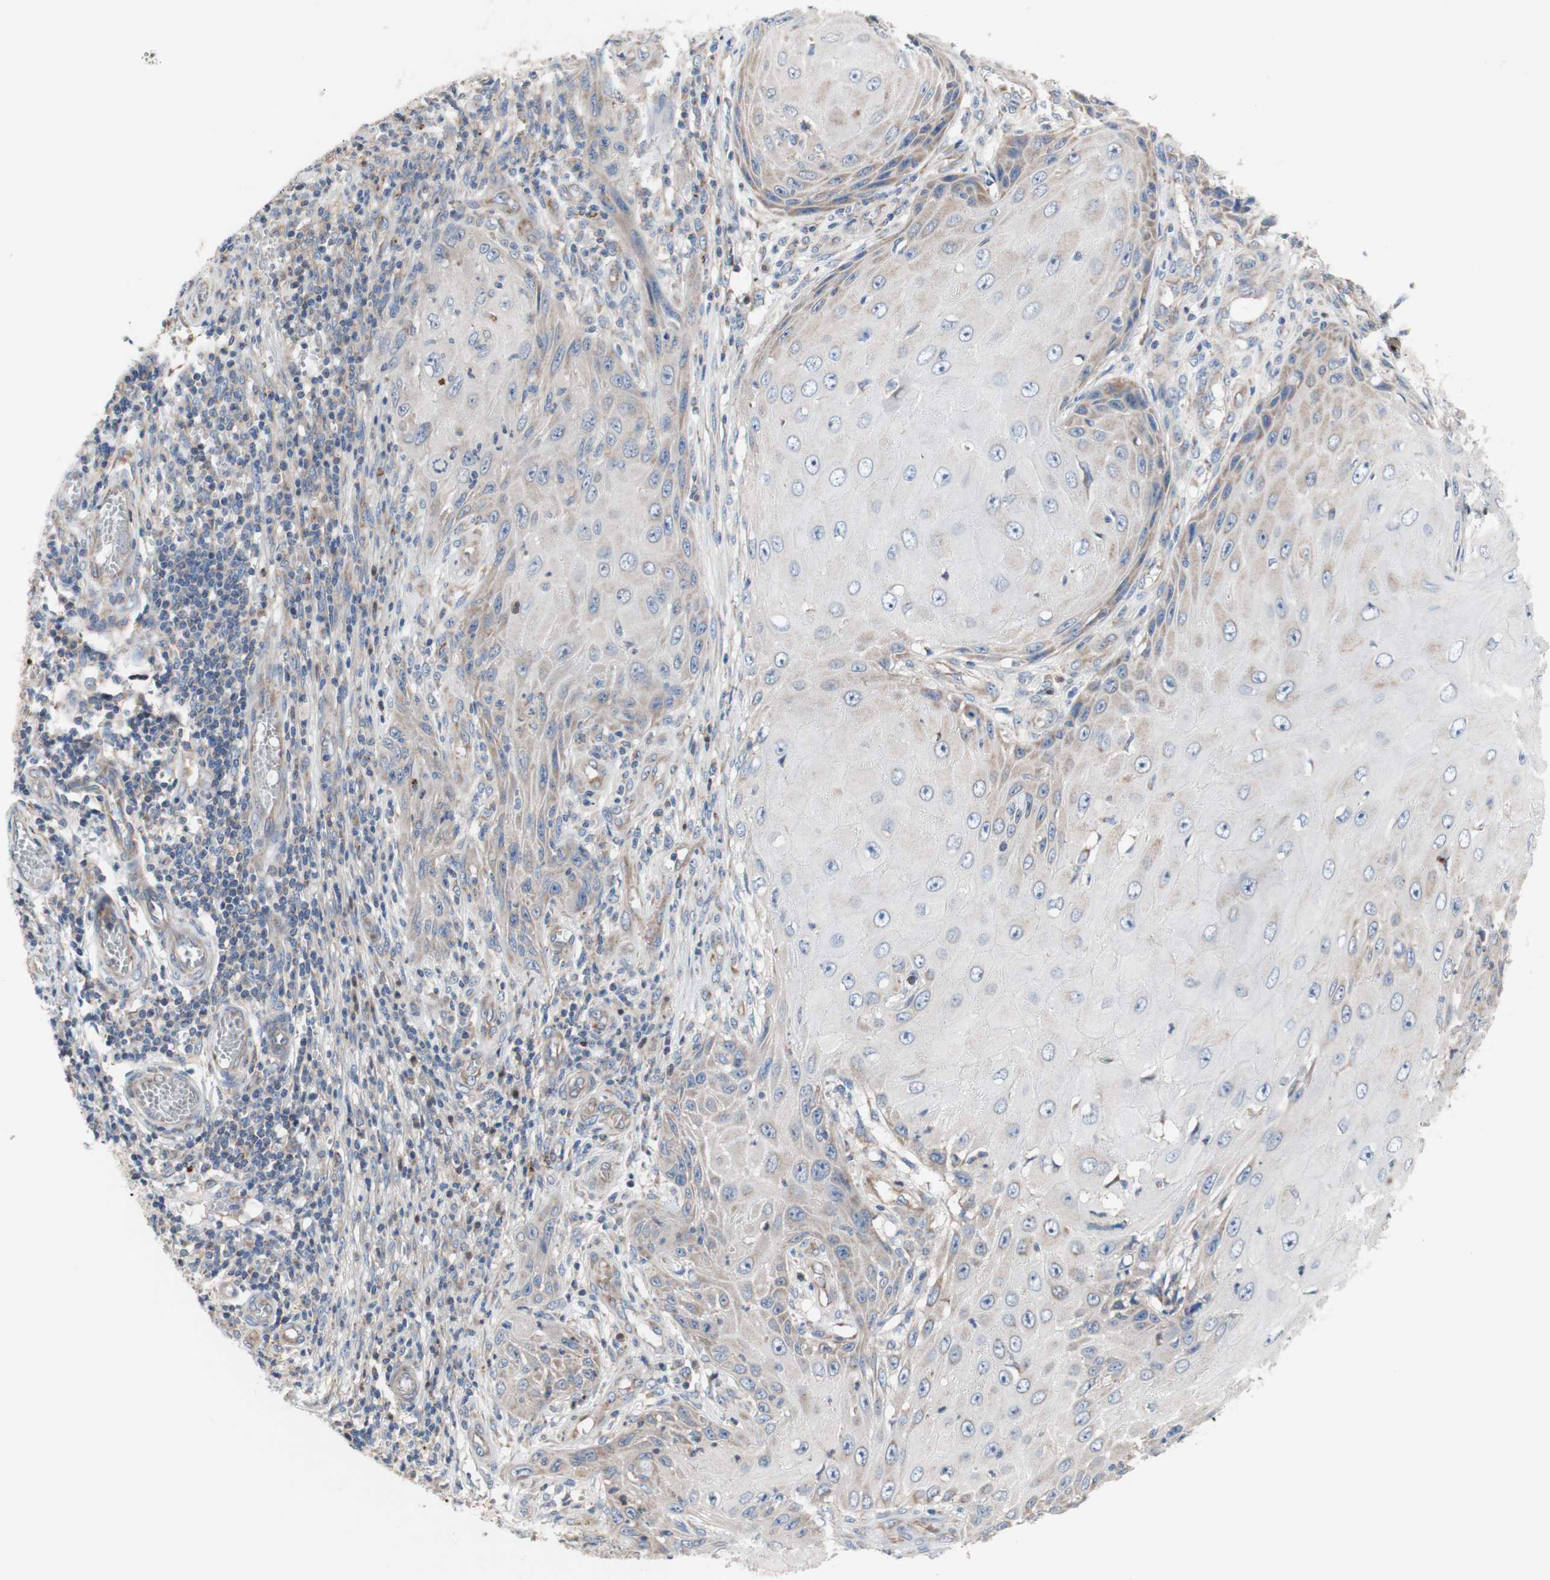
{"staining": {"intensity": "weak", "quantity": "<25%", "location": "cytoplasmic/membranous"}, "tissue": "skin cancer", "cell_type": "Tumor cells", "image_type": "cancer", "snomed": [{"axis": "morphology", "description": "Squamous cell carcinoma, NOS"}, {"axis": "topography", "description": "Skin"}], "caption": "The histopathology image demonstrates no significant expression in tumor cells of skin cancer (squamous cell carcinoma).", "gene": "FMR1", "patient": {"sex": "female", "age": 73}}